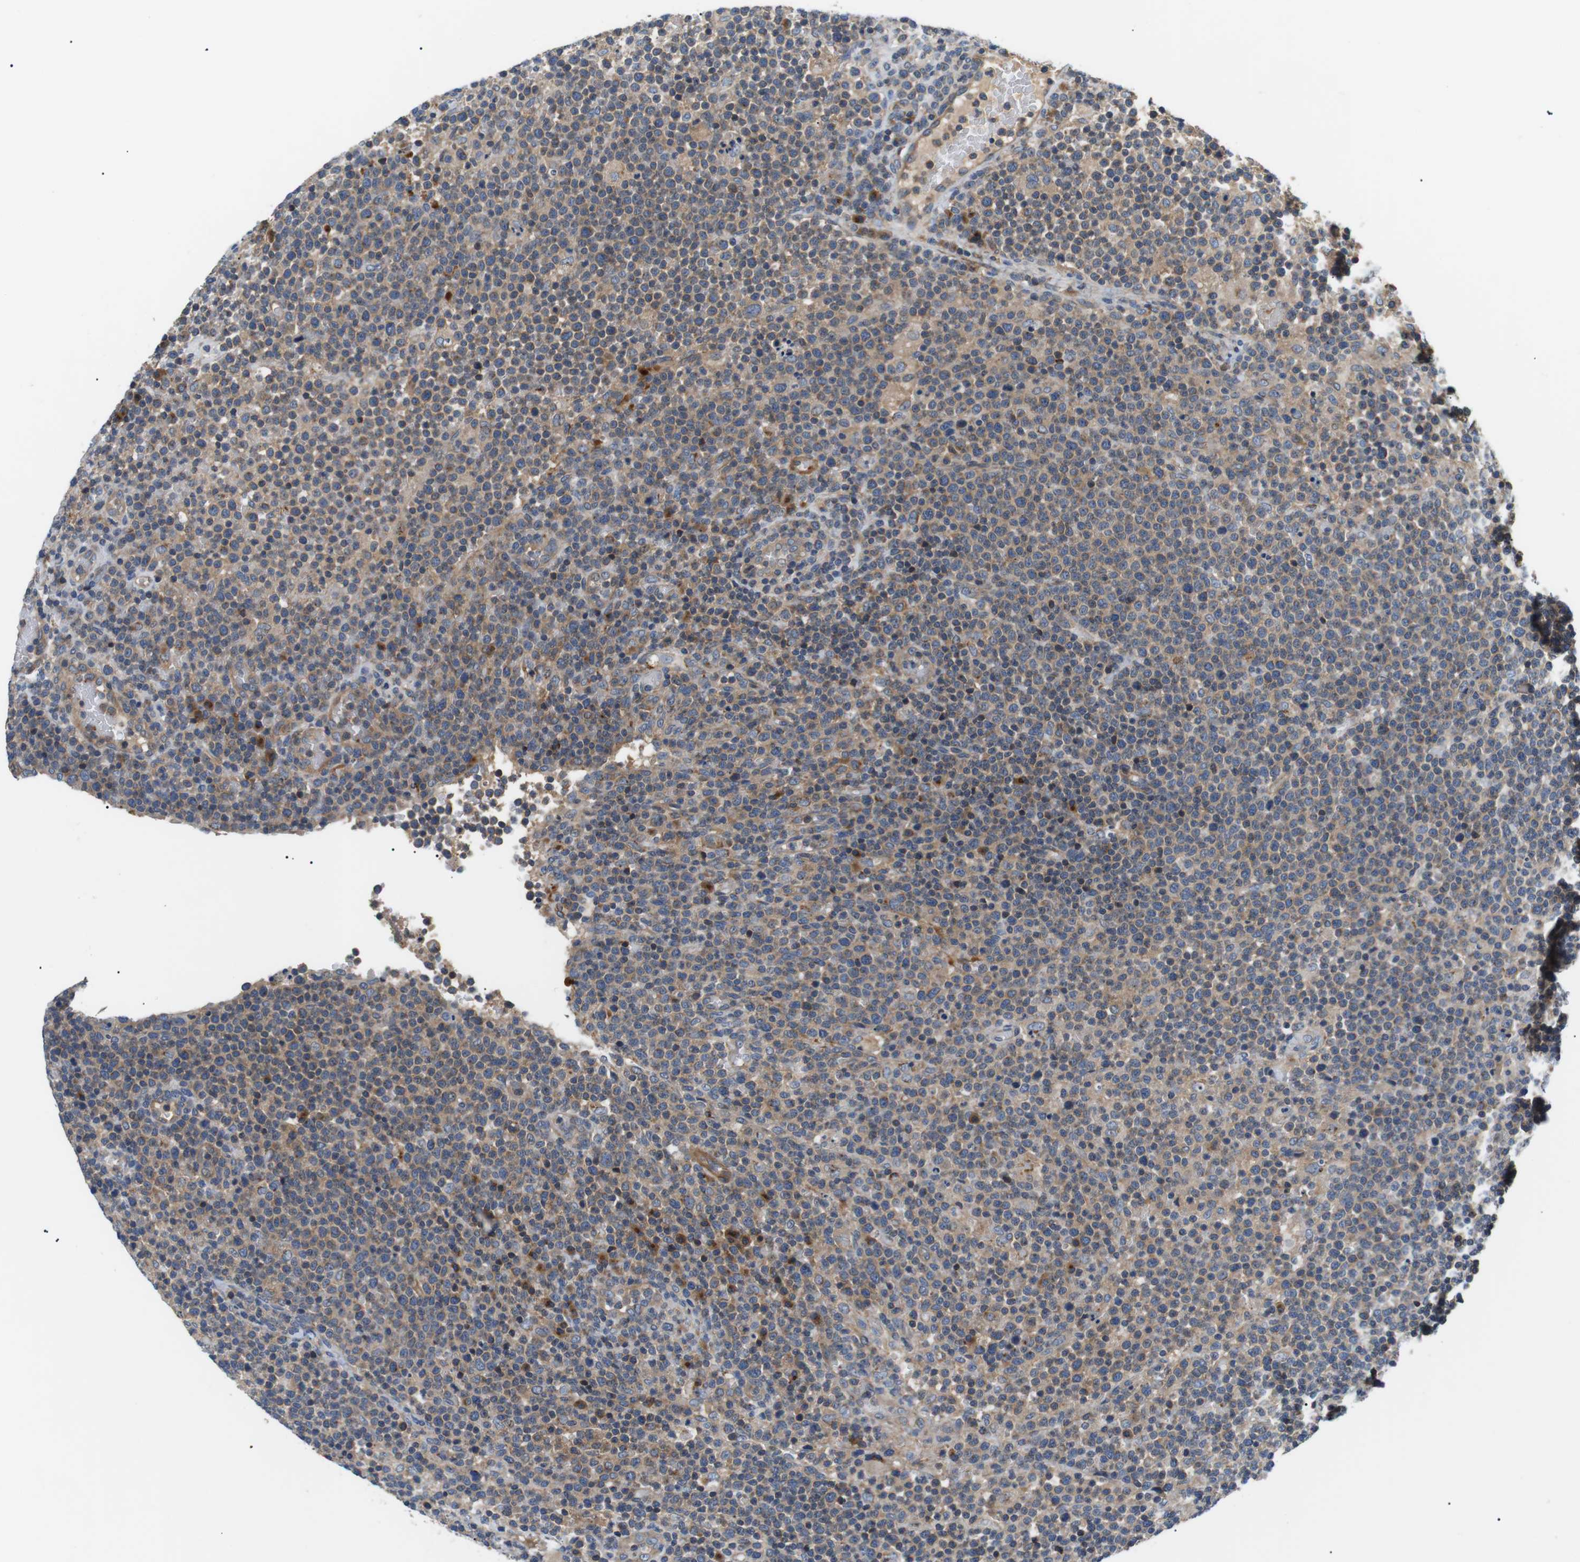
{"staining": {"intensity": "weak", "quantity": ">75%", "location": "cytoplasmic/membranous"}, "tissue": "lymphoma", "cell_type": "Tumor cells", "image_type": "cancer", "snomed": [{"axis": "morphology", "description": "Malignant lymphoma, non-Hodgkin's type, High grade"}, {"axis": "topography", "description": "Lymph node"}], "caption": "This micrograph displays immunohistochemistry staining of human high-grade malignant lymphoma, non-Hodgkin's type, with low weak cytoplasmic/membranous expression in about >75% of tumor cells.", "gene": "DIPK1A", "patient": {"sex": "male", "age": 61}}